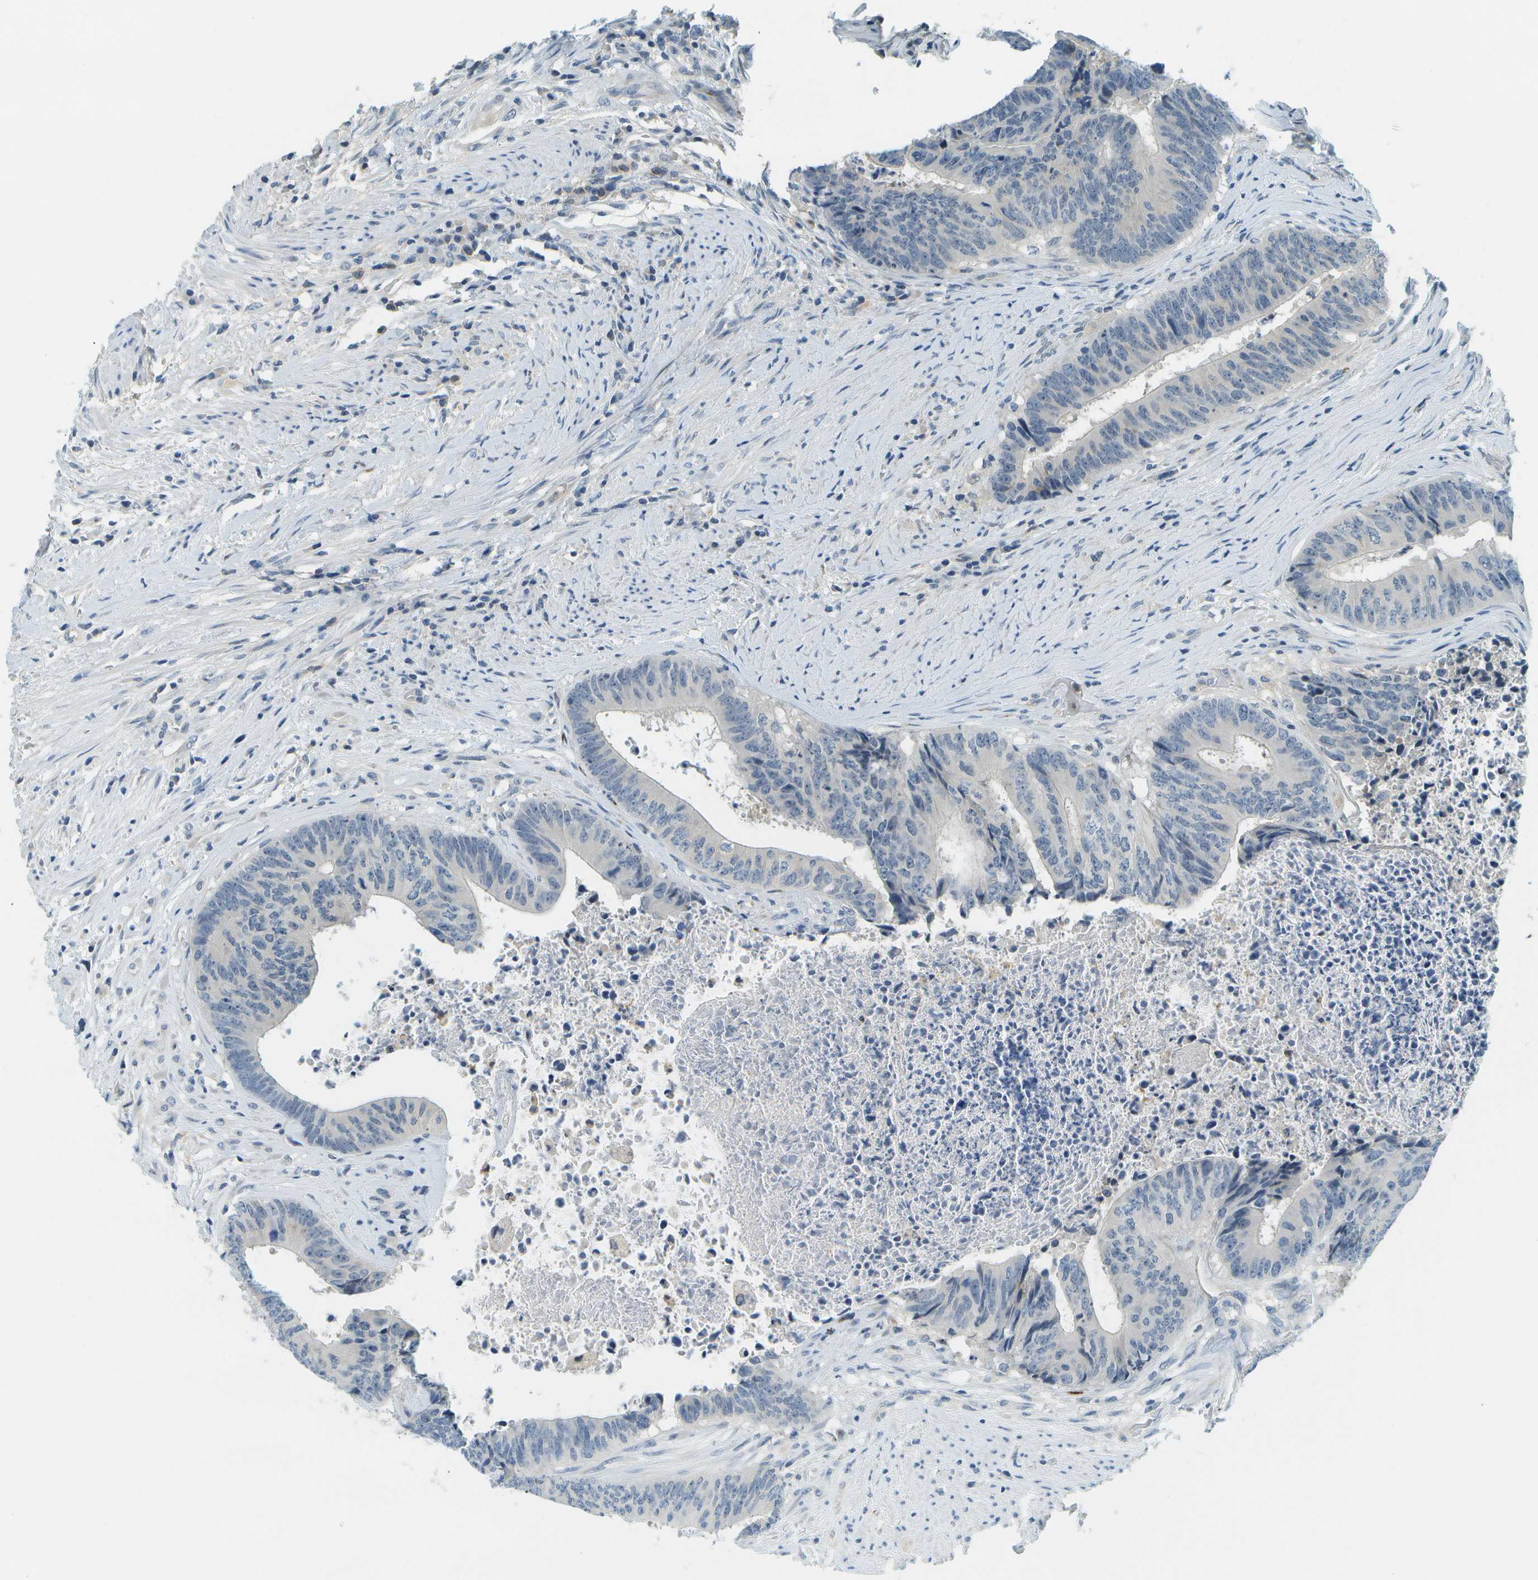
{"staining": {"intensity": "negative", "quantity": "none", "location": "none"}, "tissue": "colorectal cancer", "cell_type": "Tumor cells", "image_type": "cancer", "snomed": [{"axis": "morphology", "description": "Adenocarcinoma, NOS"}, {"axis": "topography", "description": "Rectum"}], "caption": "Tumor cells show no significant expression in colorectal adenocarcinoma.", "gene": "RASGRP2", "patient": {"sex": "male", "age": 72}}